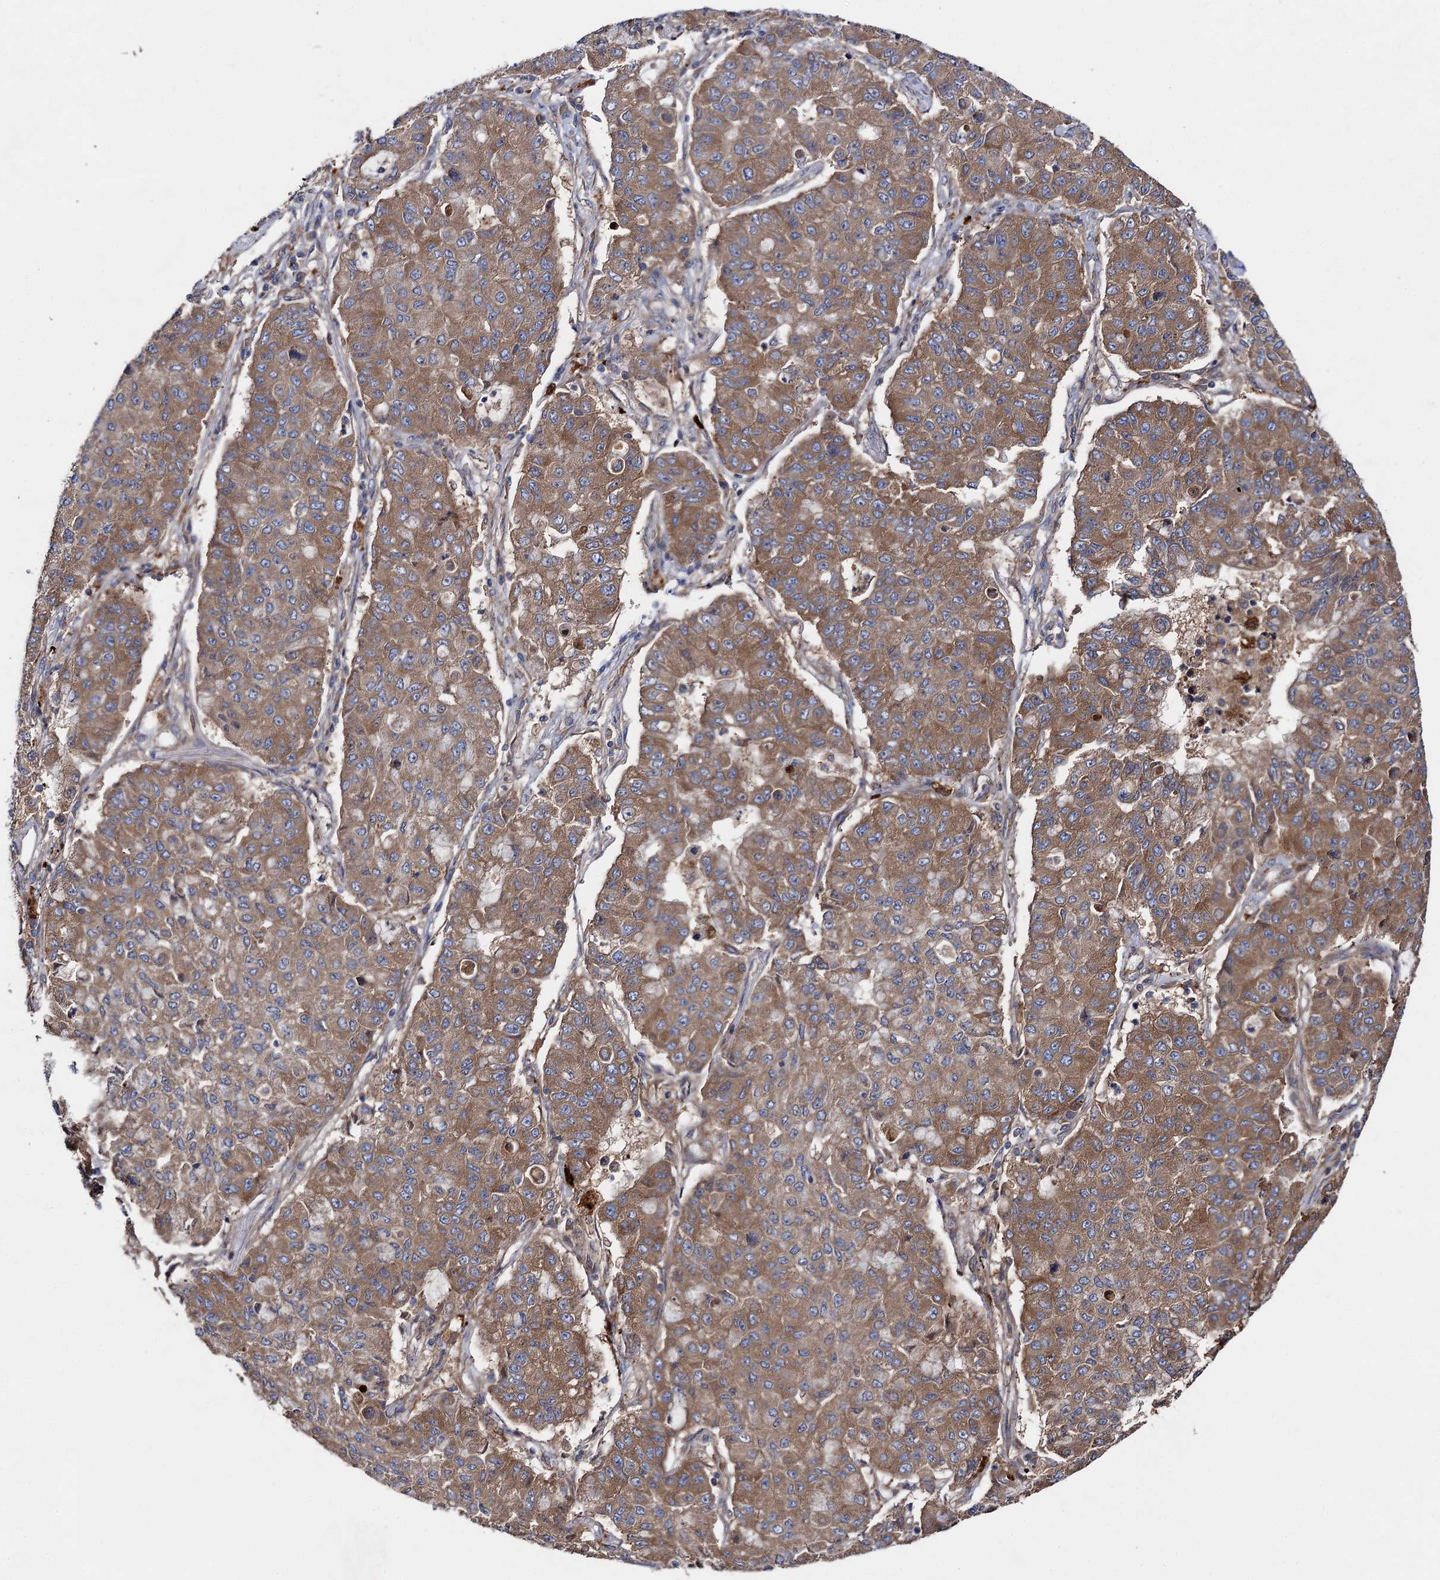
{"staining": {"intensity": "moderate", "quantity": ">75%", "location": "cytoplasmic/membranous"}, "tissue": "lung cancer", "cell_type": "Tumor cells", "image_type": "cancer", "snomed": [{"axis": "morphology", "description": "Squamous cell carcinoma, NOS"}, {"axis": "topography", "description": "Lung"}], "caption": "Immunohistochemistry histopathology image of human lung cancer (squamous cell carcinoma) stained for a protein (brown), which displays medium levels of moderate cytoplasmic/membranous staining in about >75% of tumor cells.", "gene": "NAA25", "patient": {"sex": "male", "age": 74}}